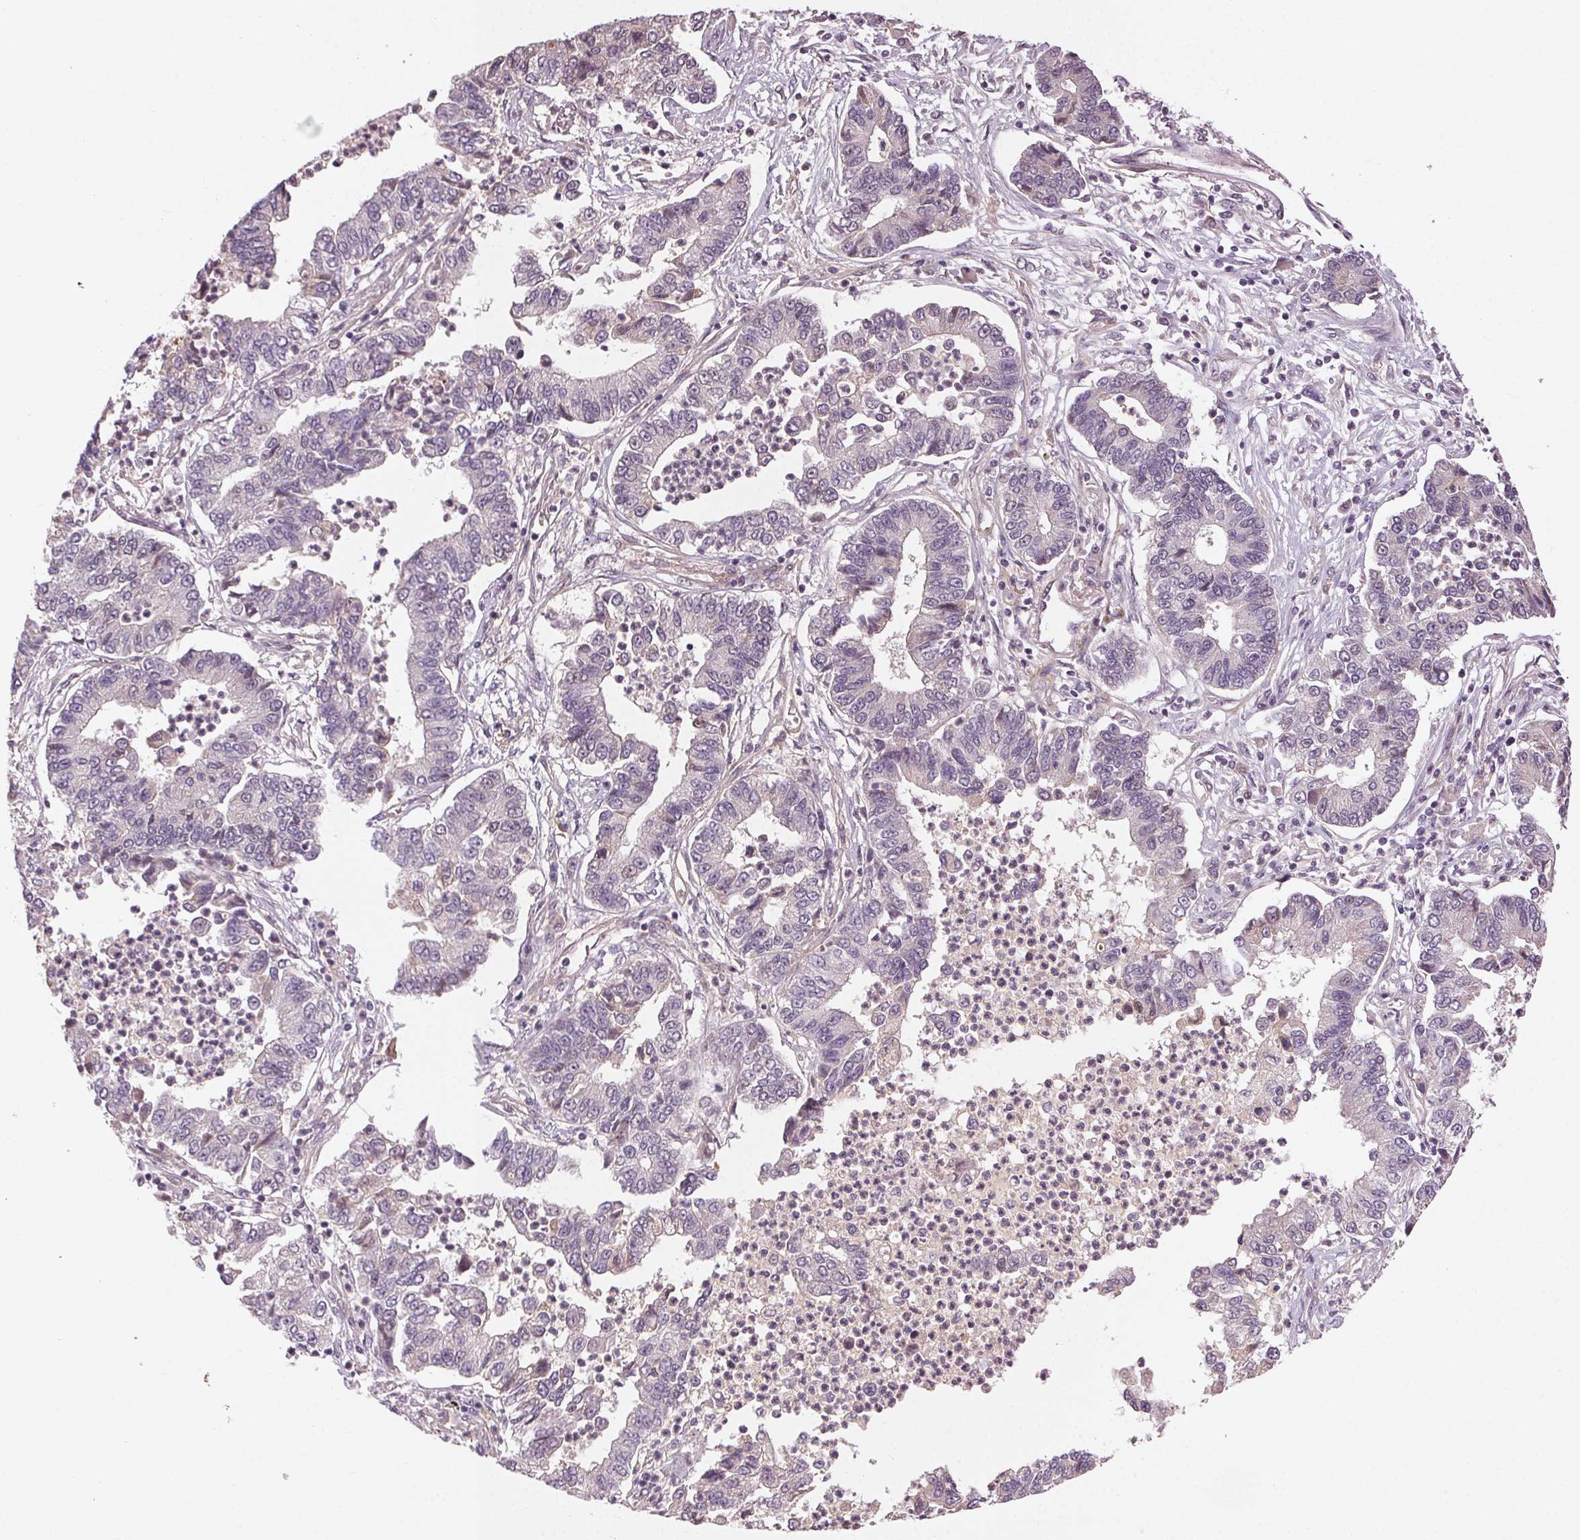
{"staining": {"intensity": "negative", "quantity": "none", "location": "none"}, "tissue": "lung cancer", "cell_type": "Tumor cells", "image_type": "cancer", "snomed": [{"axis": "morphology", "description": "Adenocarcinoma, NOS"}, {"axis": "topography", "description": "Lung"}], "caption": "Lung cancer (adenocarcinoma) was stained to show a protein in brown. There is no significant expression in tumor cells.", "gene": "TUB", "patient": {"sex": "female", "age": 57}}